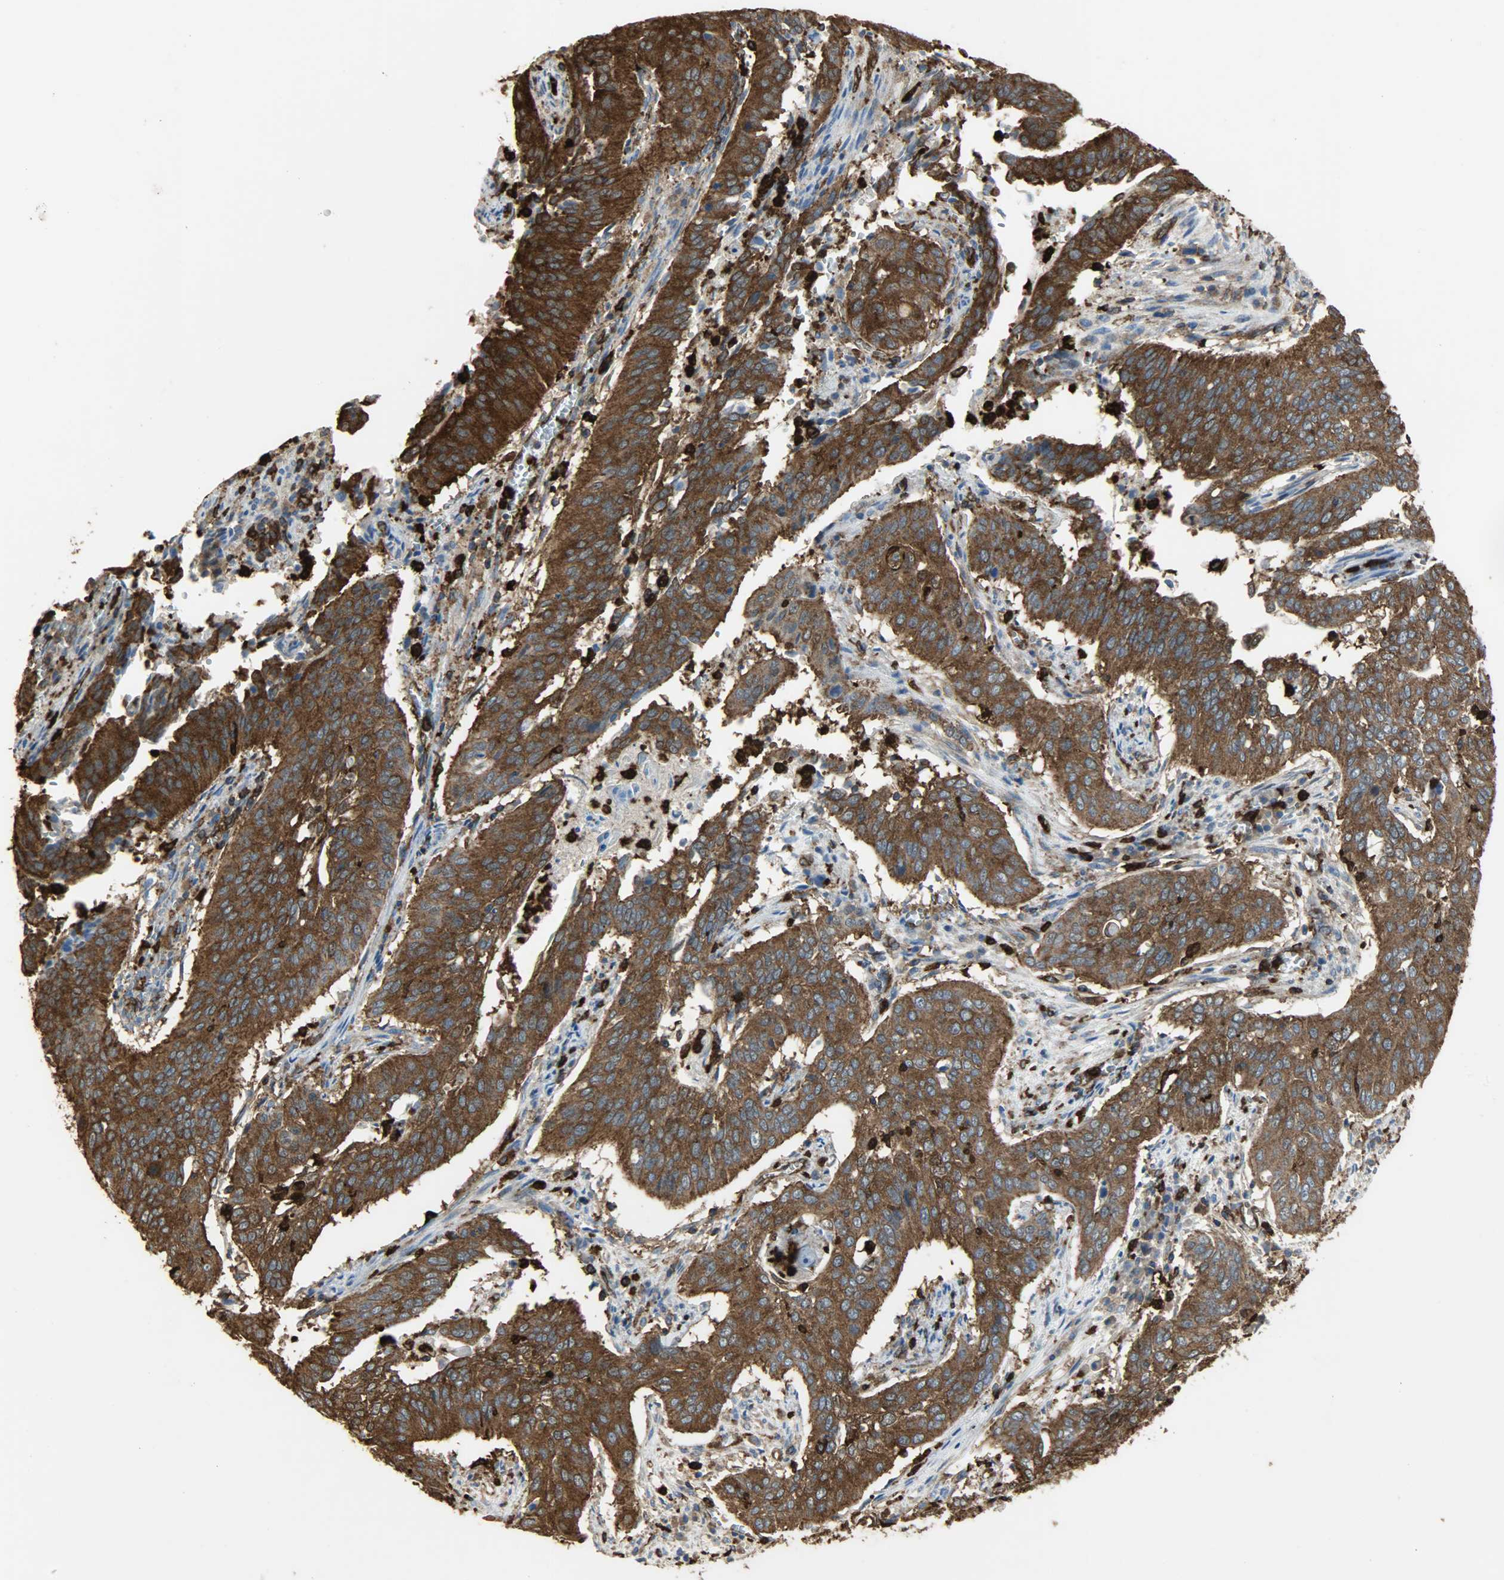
{"staining": {"intensity": "strong", "quantity": ">75%", "location": "cytoplasmic/membranous"}, "tissue": "cervical cancer", "cell_type": "Tumor cells", "image_type": "cancer", "snomed": [{"axis": "morphology", "description": "Squamous cell carcinoma, NOS"}, {"axis": "topography", "description": "Cervix"}], "caption": "A high amount of strong cytoplasmic/membranous staining is seen in approximately >75% of tumor cells in squamous cell carcinoma (cervical) tissue.", "gene": "VASP", "patient": {"sex": "female", "age": 39}}